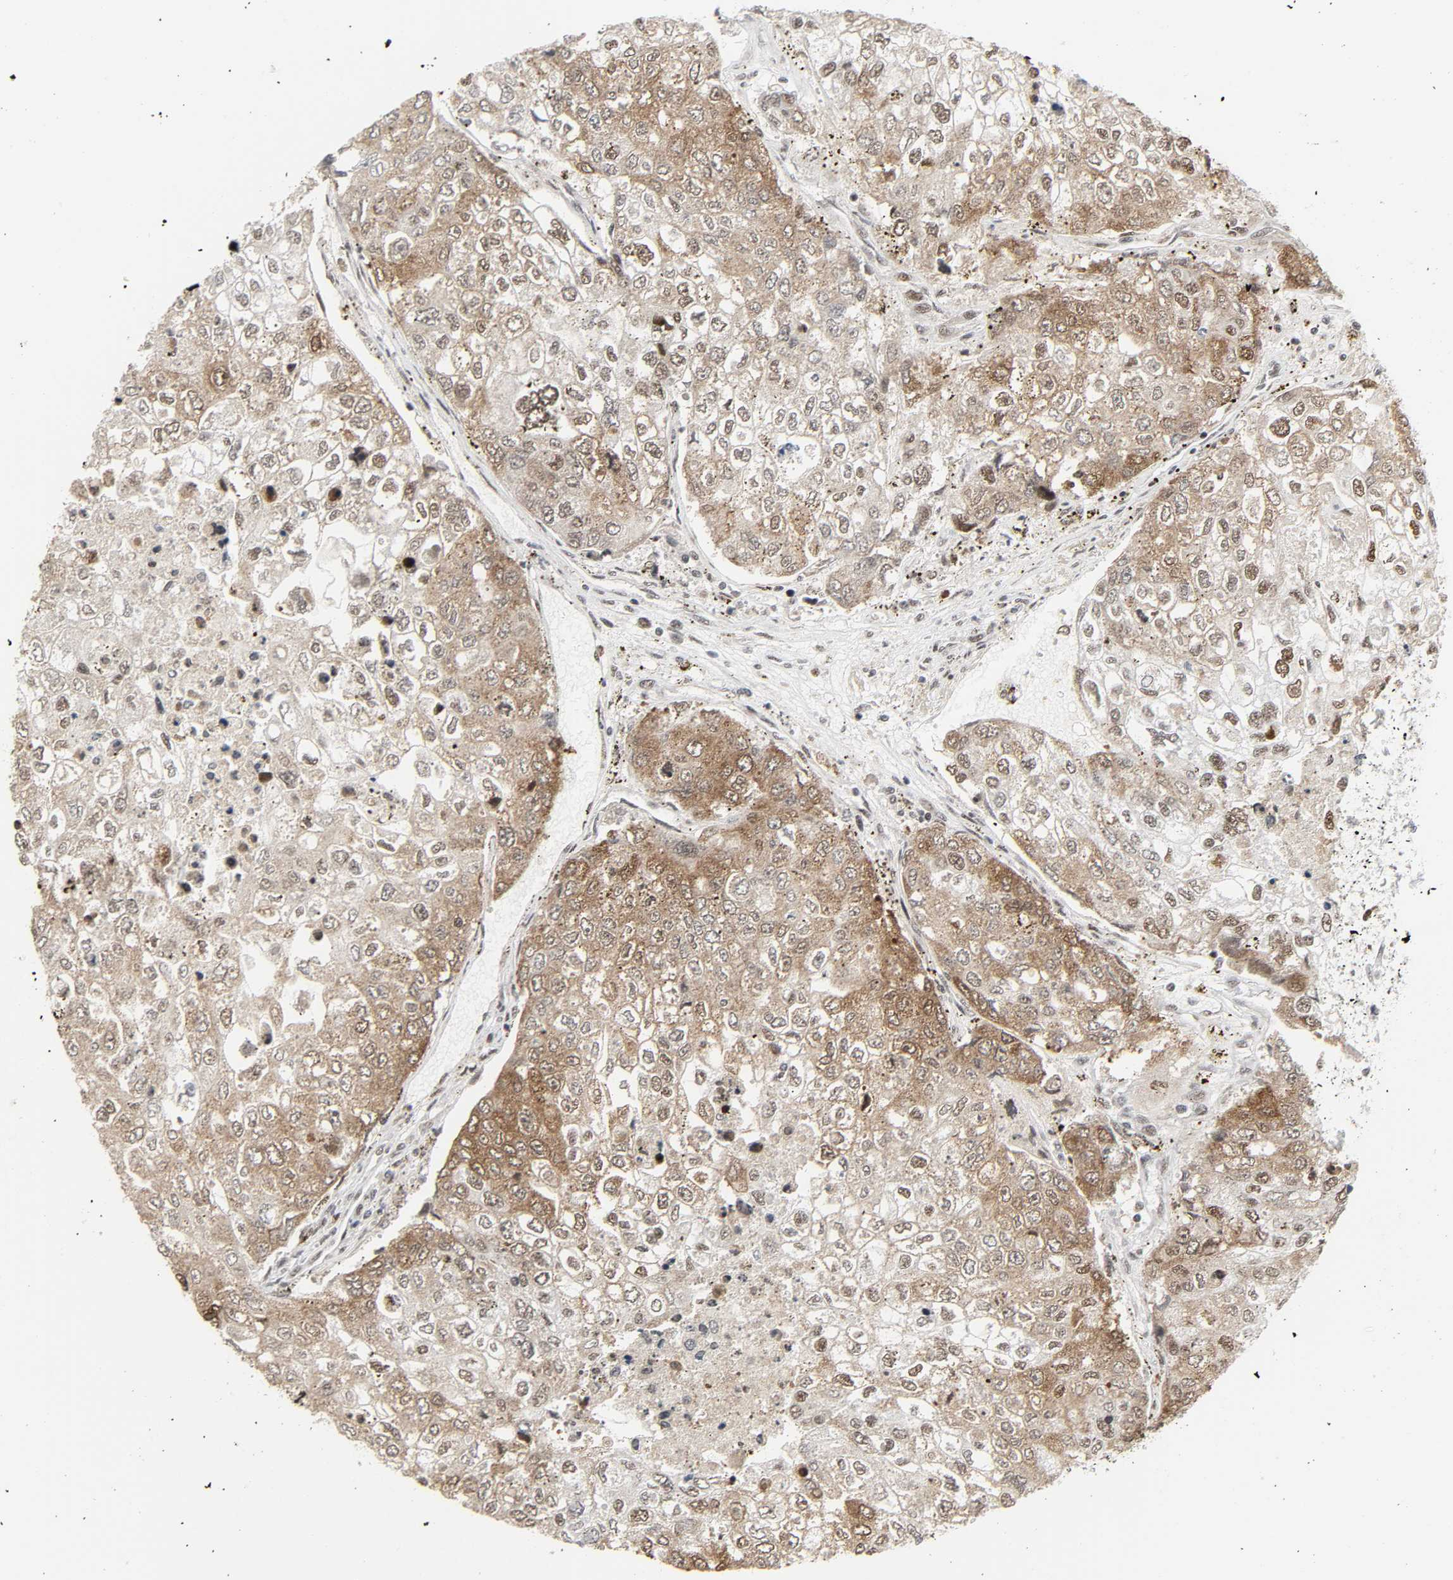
{"staining": {"intensity": "weak", "quantity": ">75%", "location": "cytoplasmic/membranous,nuclear"}, "tissue": "urothelial cancer", "cell_type": "Tumor cells", "image_type": "cancer", "snomed": [{"axis": "morphology", "description": "Urothelial carcinoma, High grade"}, {"axis": "topography", "description": "Lymph node"}, {"axis": "topography", "description": "Urinary bladder"}], "caption": "Weak cytoplasmic/membranous and nuclear protein staining is seen in about >75% of tumor cells in urothelial cancer.", "gene": "CDK7", "patient": {"sex": "male", "age": 51}}